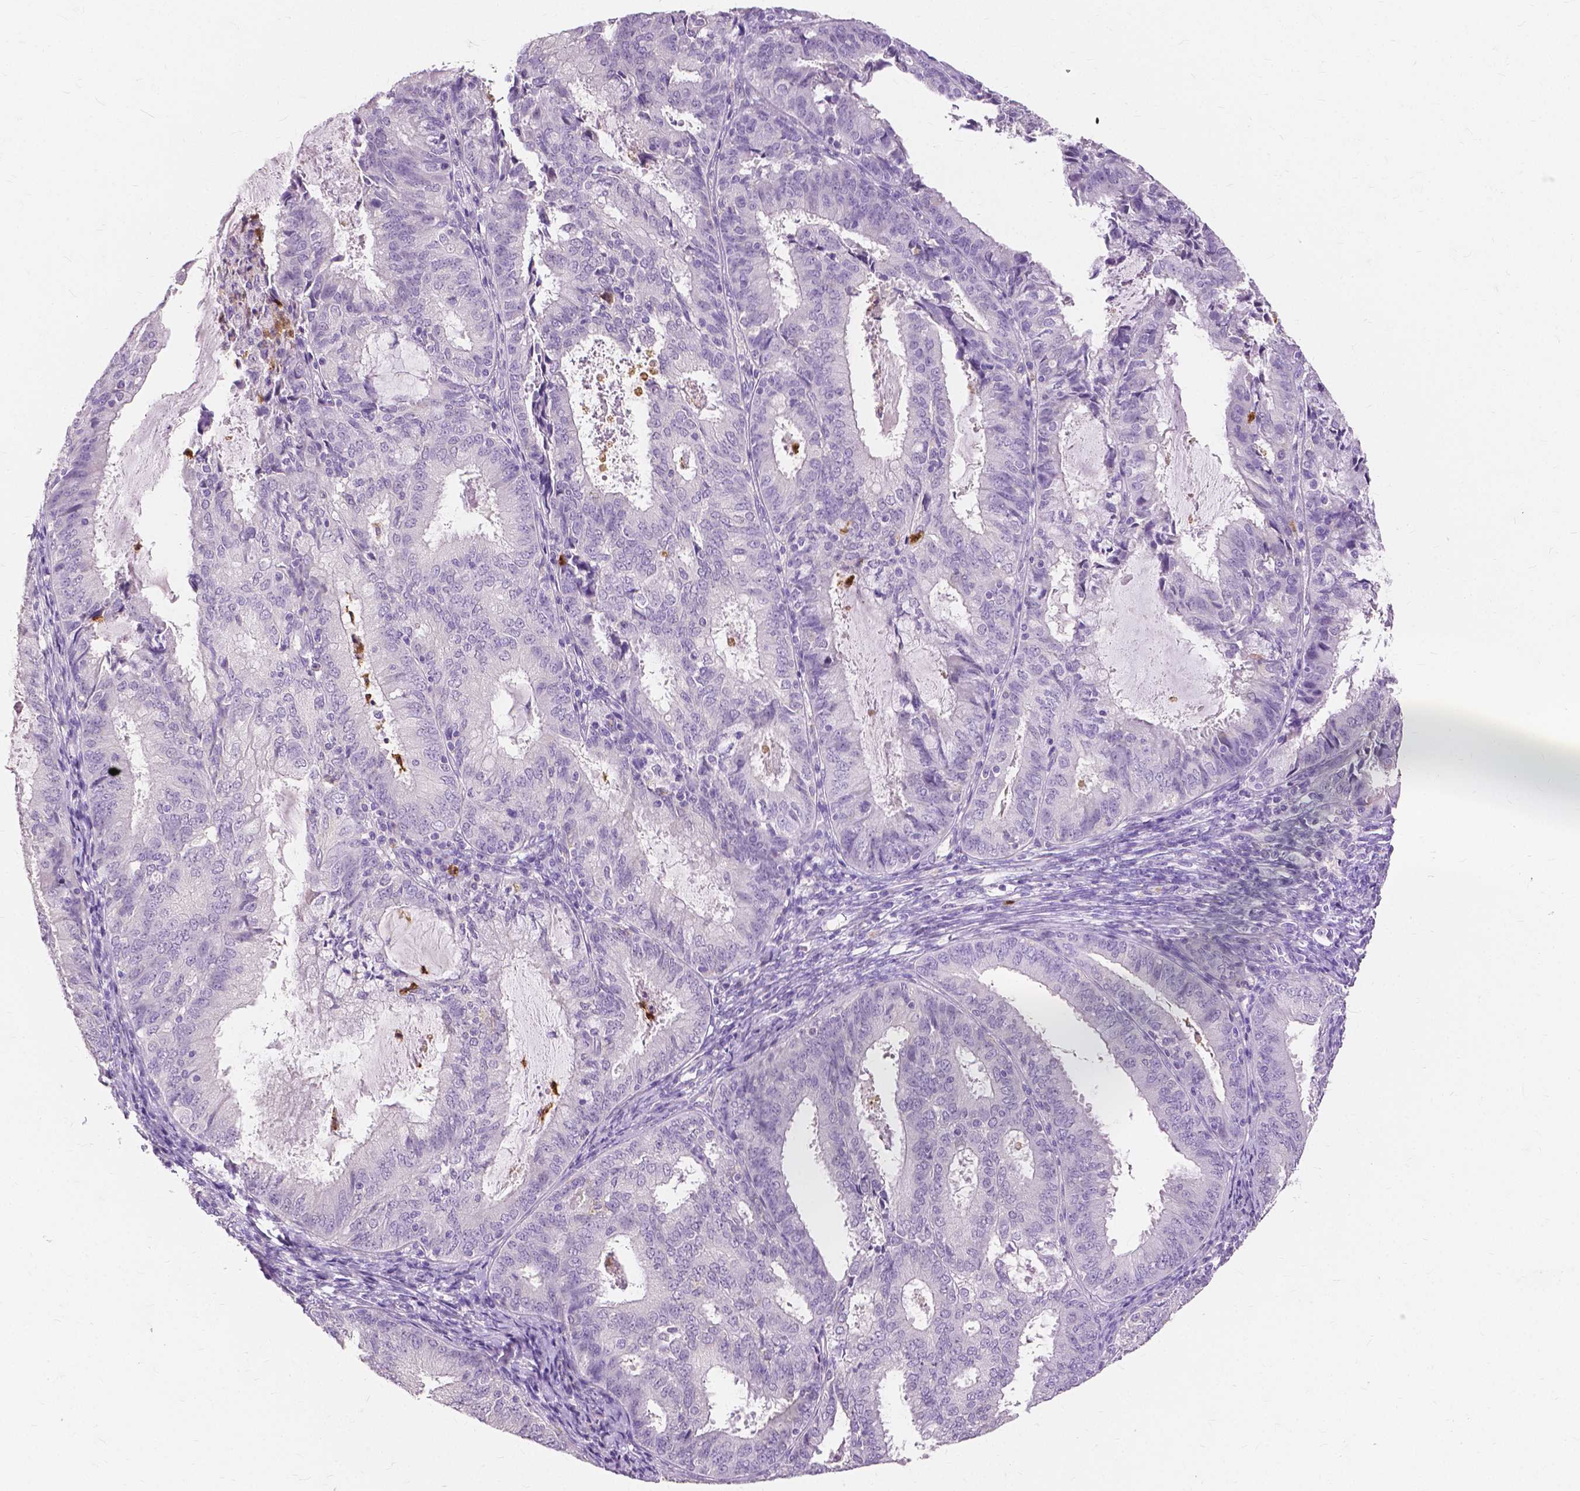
{"staining": {"intensity": "negative", "quantity": "none", "location": "none"}, "tissue": "endometrial cancer", "cell_type": "Tumor cells", "image_type": "cancer", "snomed": [{"axis": "morphology", "description": "Adenocarcinoma, NOS"}, {"axis": "topography", "description": "Endometrium"}], "caption": "Histopathology image shows no protein expression in tumor cells of adenocarcinoma (endometrial) tissue.", "gene": "CXCR2", "patient": {"sex": "female", "age": 57}}